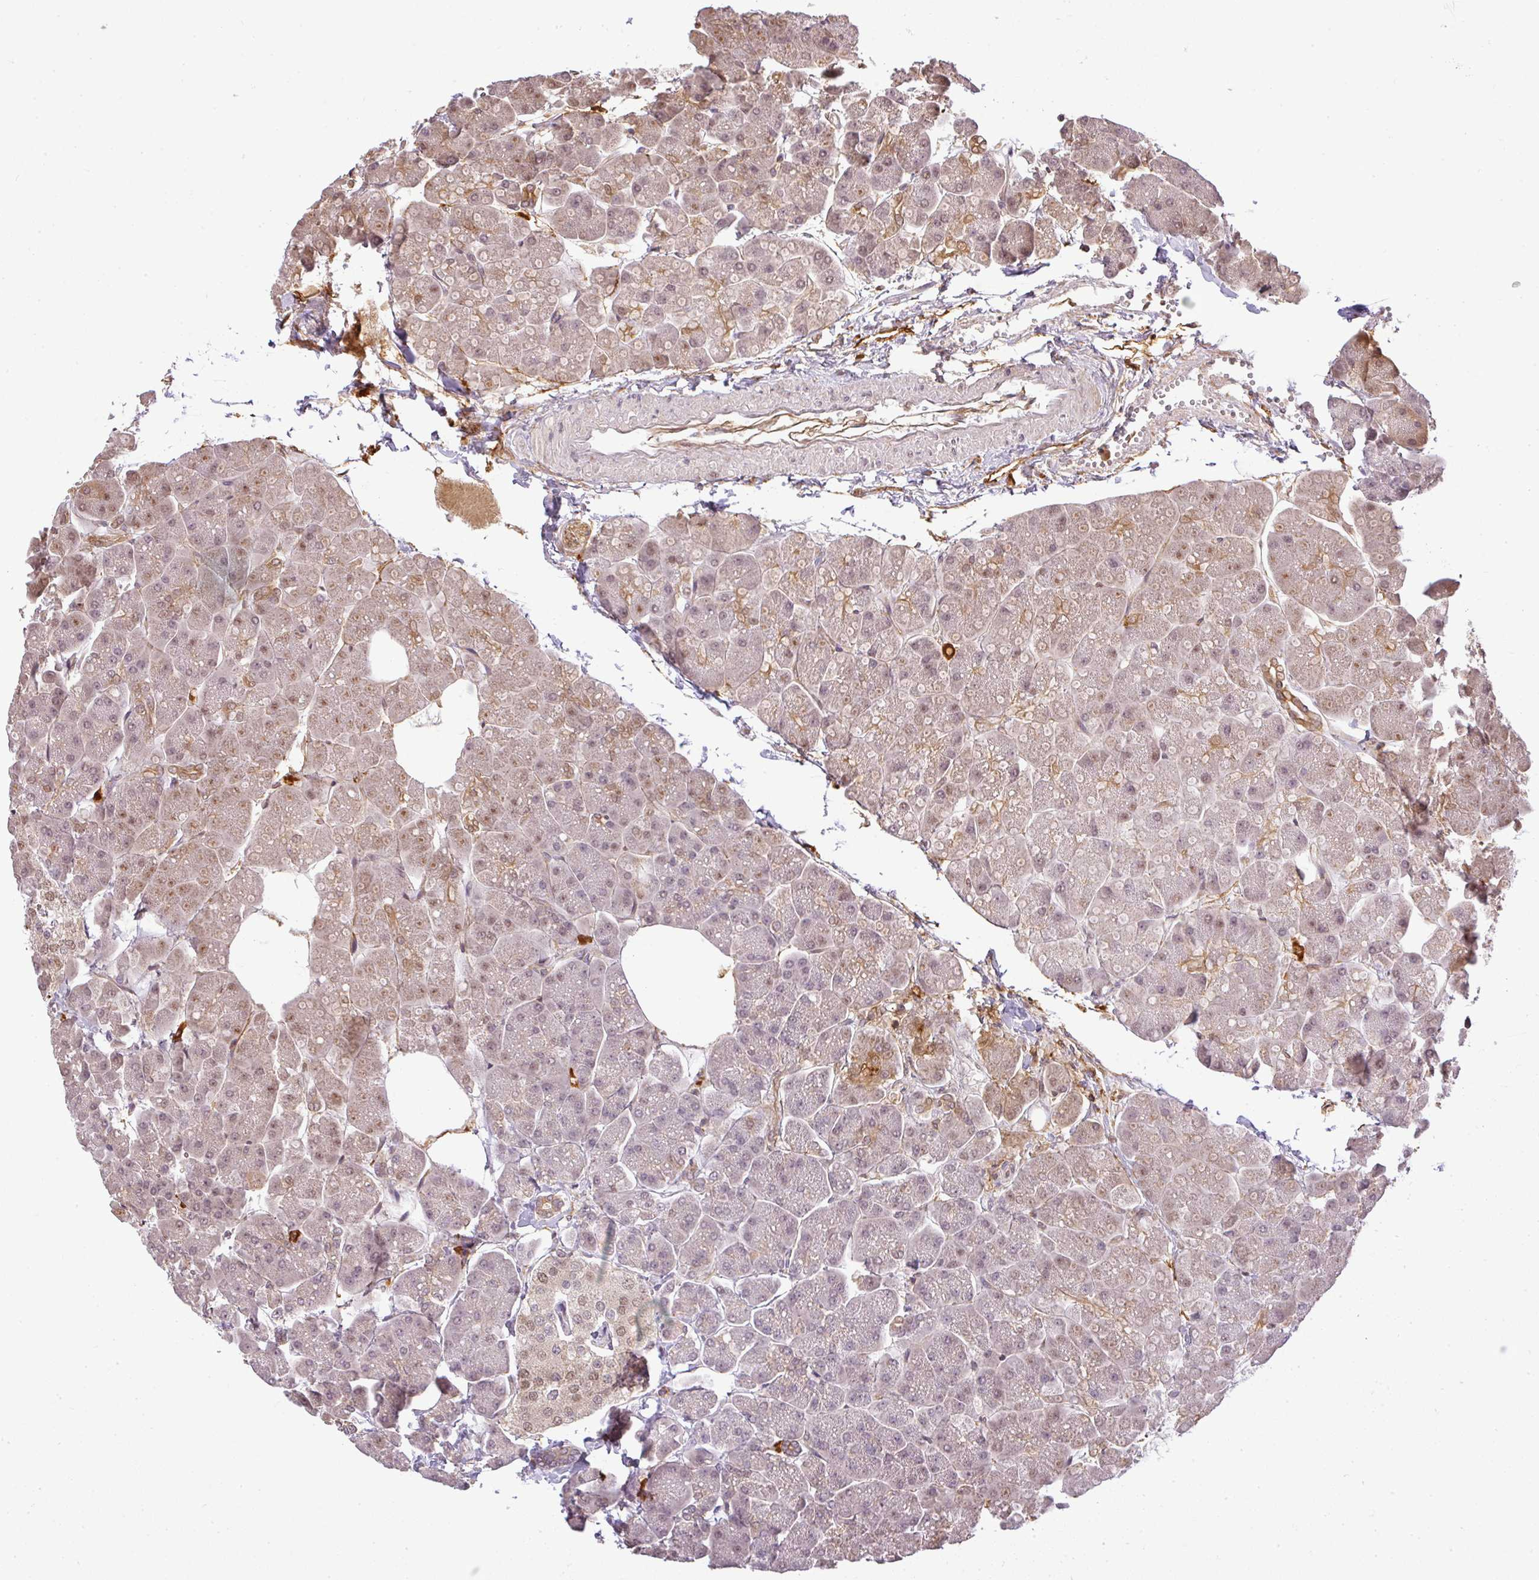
{"staining": {"intensity": "weak", "quantity": ">75%", "location": "cytoplasmic/membranous"}, "tissue": "pancreas", "cell_type": "Exocrine glandular cells", "image_type": "normal", "snomed": [{"axis": "morphology", "description": "Normal tissue, NOS"}, {"axis": "topography", "description": "Pancreas"}, {"axis": "topography", "description": "Peripheral nerve tissue"}], "caption": "Immunohistochemistry (IHC) staining of normal pancreas, which reveals low levels of weak cytoplasmic/membranous staining in about >75% of exocrine glandular cells indicating weak cytoplasmic/membranous protein positivity. The staining was performed using DAB (3,3'-diaminobenzidine) (brown) for protein detection and nuclei were counterstained in hematoxylin (blue).", "gene": "FAM153A", "patient": {"sex": "male", "age": 54}}